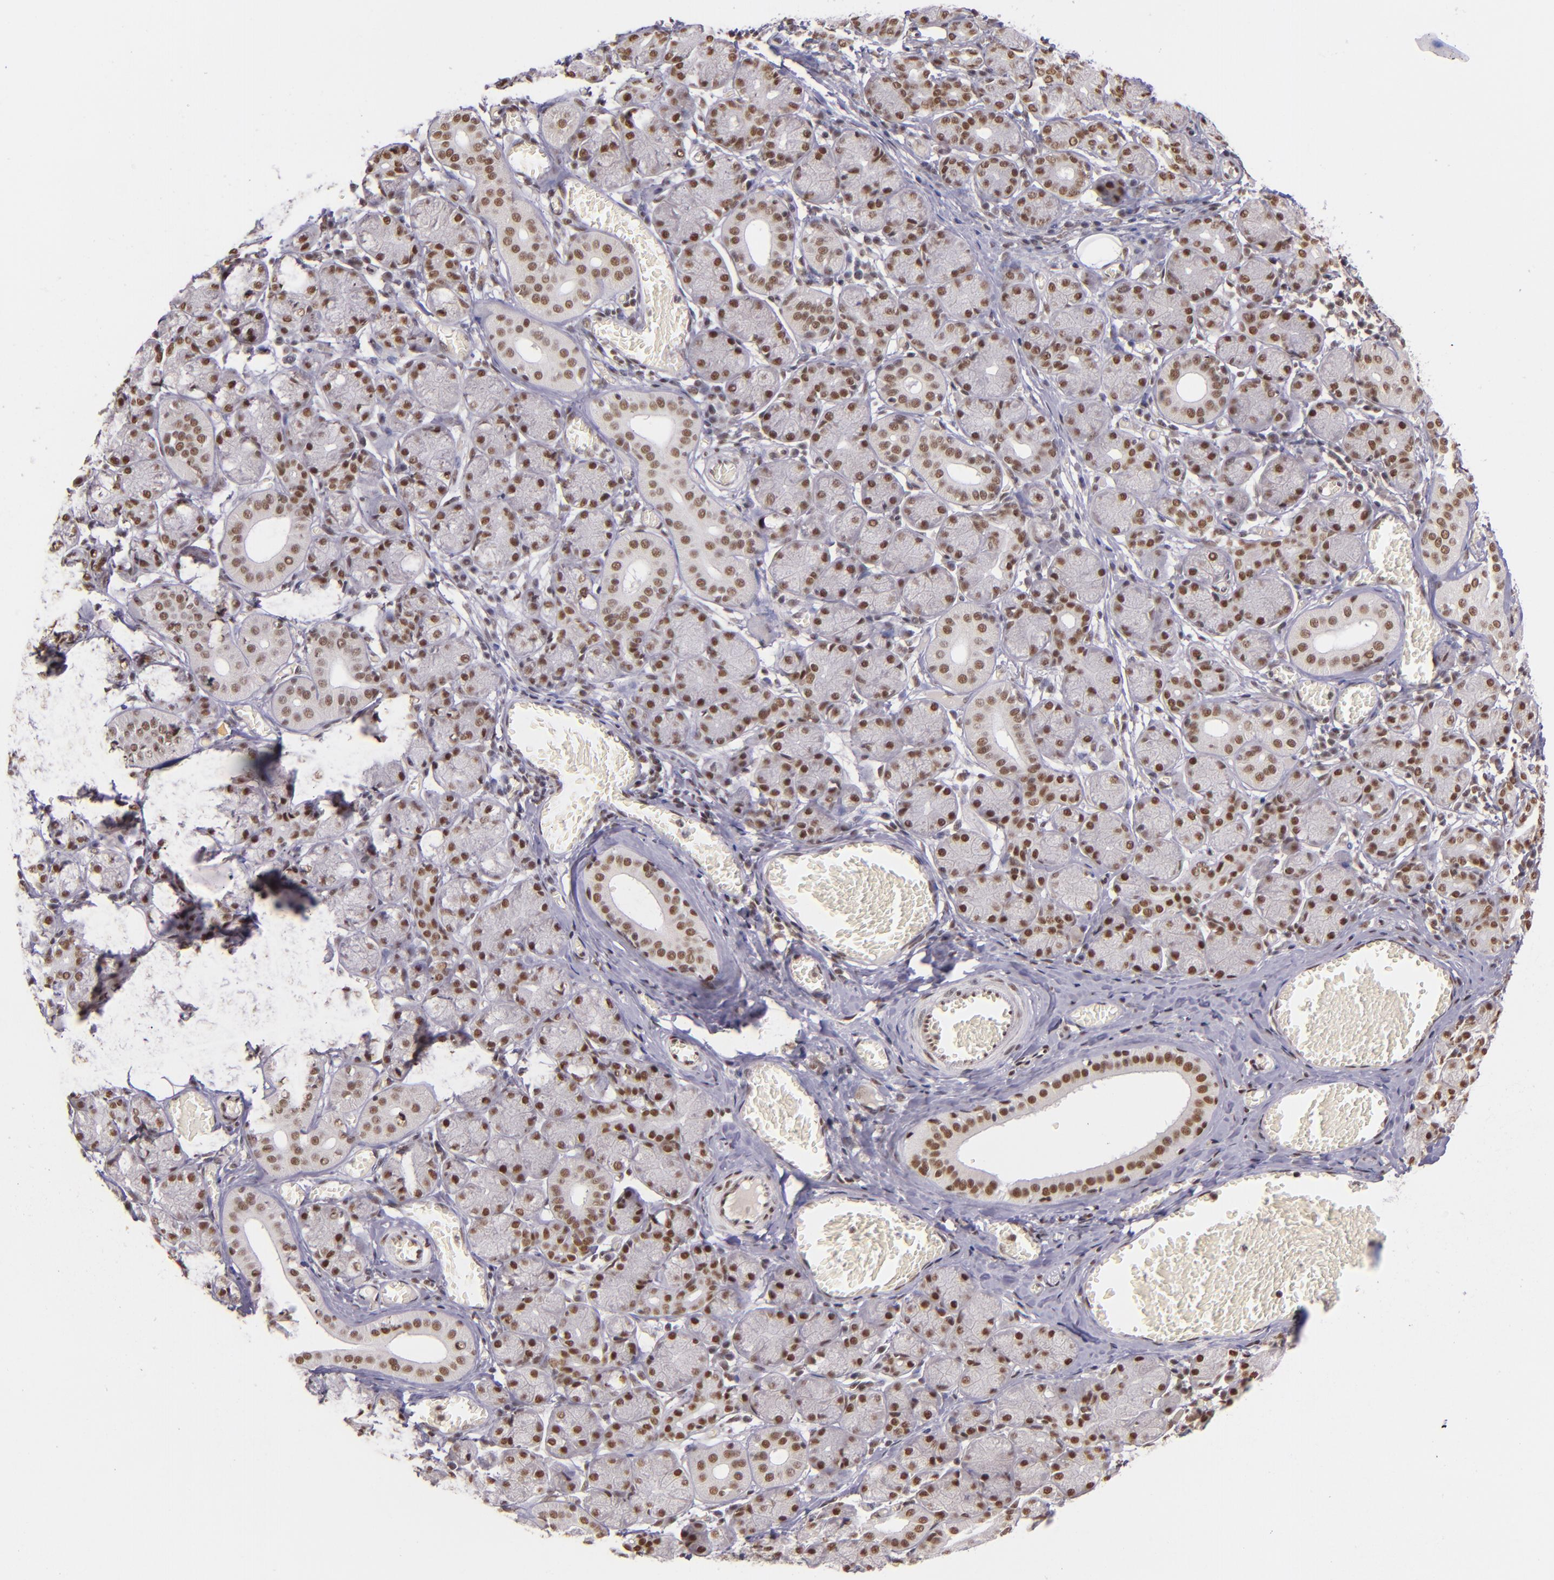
{"staining": {"intensity": "moderate", "quantity": ">75%", "location": "nuclear"}, "tissue": "salivary gland", "cell_type": "Glandular cells", "image_type": "normal", "snomed": [{"axis": "morphology", "description": "Normal tissue, NOS"}, {"axis": "topography", "description": "Salivary gland"}], "caption": "Salivary gland stained with immunohistochemistry exhibits moderate nuclear expression in about >75% of glandular cells.", "gene": "ZNF148", "patient": {"sex": "female", "age": 24}}